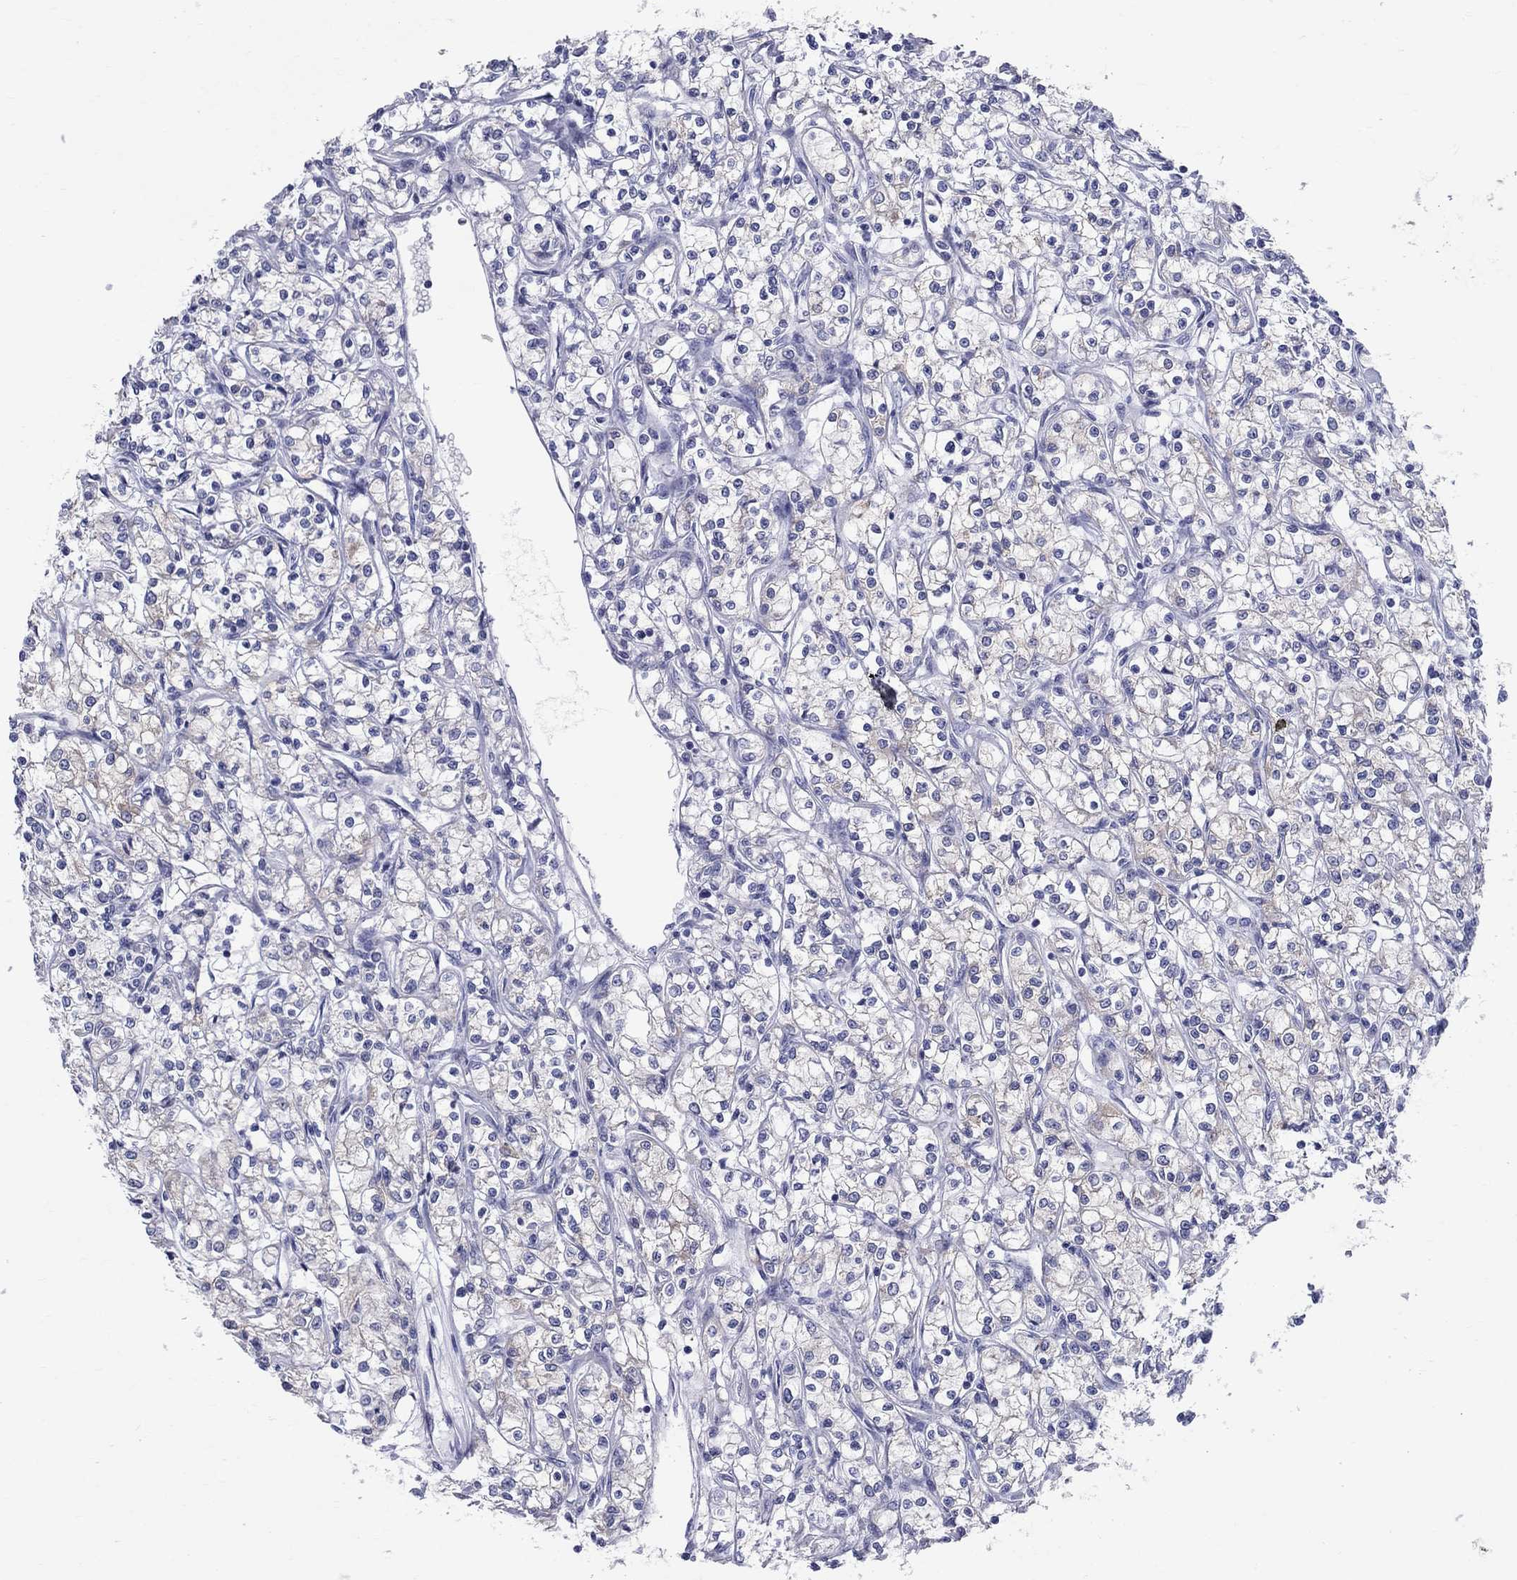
{"staining": {"intensity": "negative", "quantity": "none", "location": "none"}, "tissue": "renal cancer", "cell_type": "Tumor cells", "image_type": "cancer", "snomed": [{"axis": "morphology", "description": "Adenocarcinoma, NOS"}, {"axis": "topography", "description": "Kidney"}], "caption": "This is a micrograph of immunohistochemistry (IHC) staining of renal cancer (adenocarcinoma), which shows no expression in tumor cells.", "gene": "CEP43", "patient": {"sex": "female", "age": 59}}